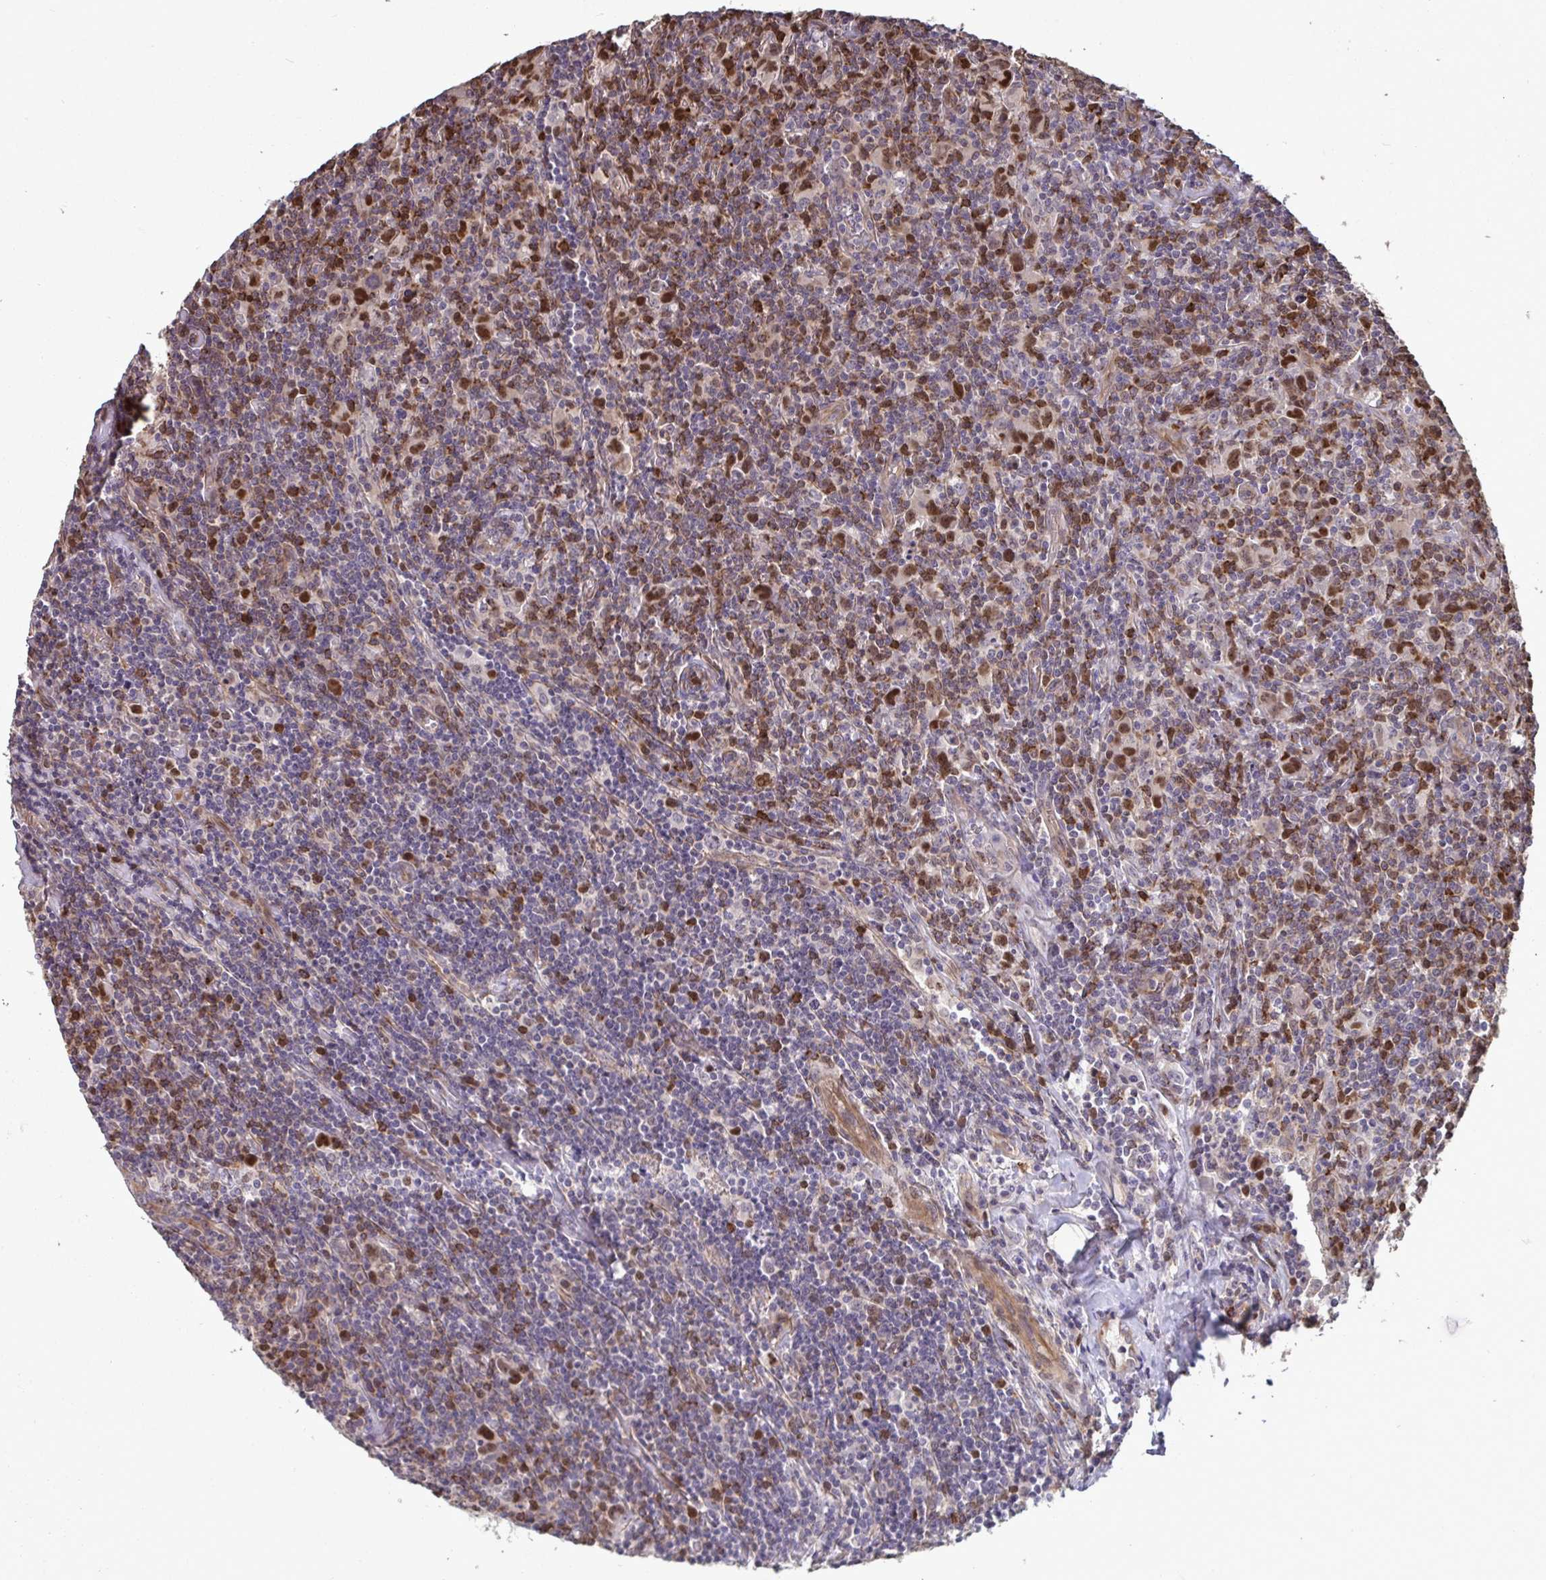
{"staining": {"intensity": "moderate", "quantity": ">75%", "location": "nuclear"}, "tissue": "lymphoma", "cell_type": "Tumor cells", "image_type": "cancer", "snomed": [{"axis": "morphology", "description": "Hodgkin's disease, NOS"}, {"axis": "topography", "description": "Lymph node"}], "caption": "Lymphoma was stained to show a protein in brown. There is medium levels of moderate nuclear positivity in about >75% of tumor cells. The protein is shown in brown color, while the nuclei are stained blue.", "gene": "IPO5", "patient": {"sex": "female", "age": 18}}